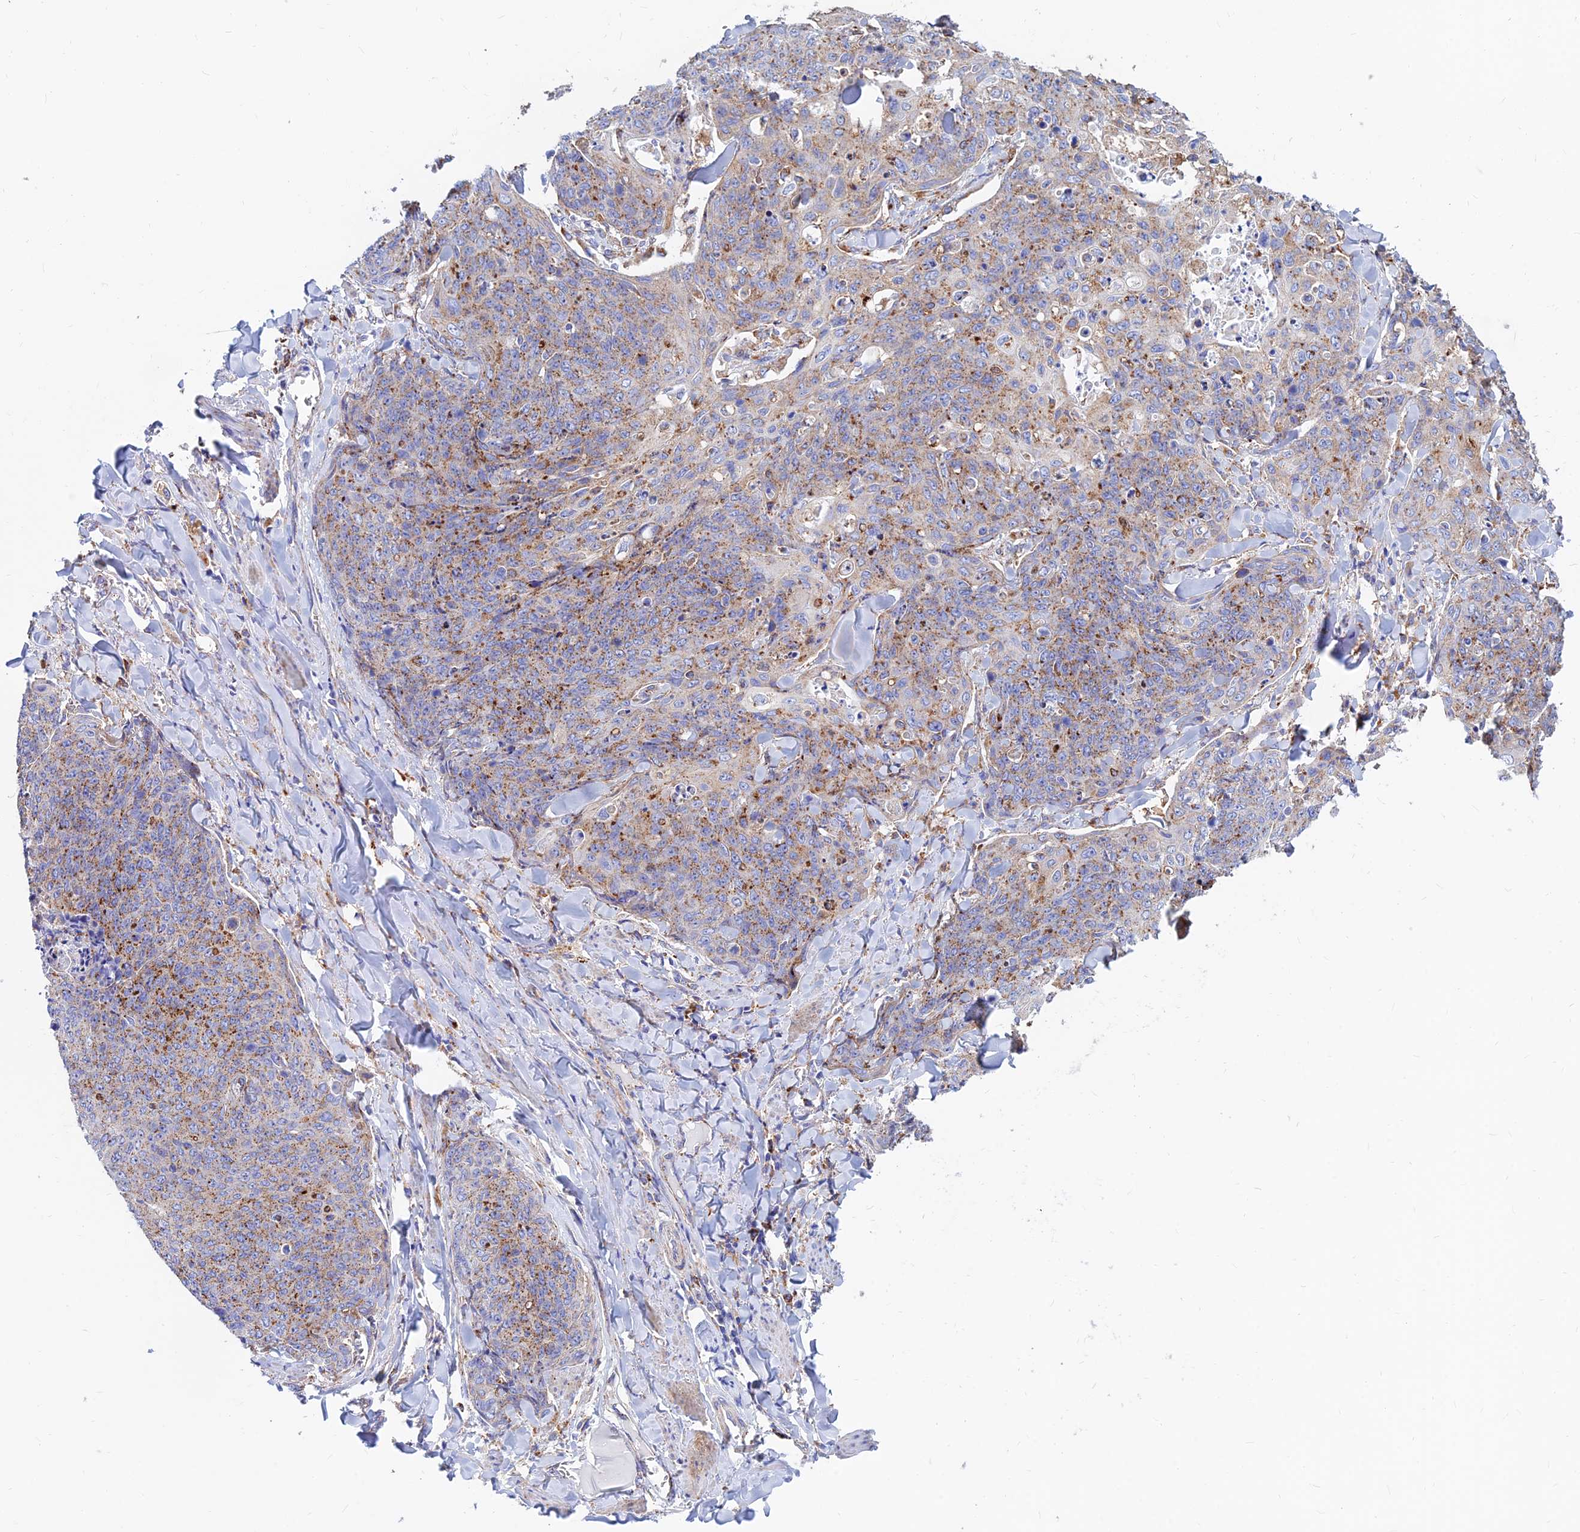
{"staining": {"intensity": "moderate", "quantity": ">75%", "location": "cytoplasmic/membranous"}, "tissue": "skin cancer", "cell_type": "Tumor cells", "image_type": "cancer", "snomed": [{"axis": "morphology", "description": "Squamous cell carcinoma, NOS"}, {"axis": "topography", "description": "Skin"}, {"axis": "topography", "description": "Vulva"}], "caption": "This photomicrograph displays immunohistochemistry (IHC) staining of human squamous cell carcinoma (skin), with medium moderate cytoplasmic/membranous expression in approximately >75% of tumor cells.", "gene": "SPNS1", "patient": {"sex": "female", "age": 85}}